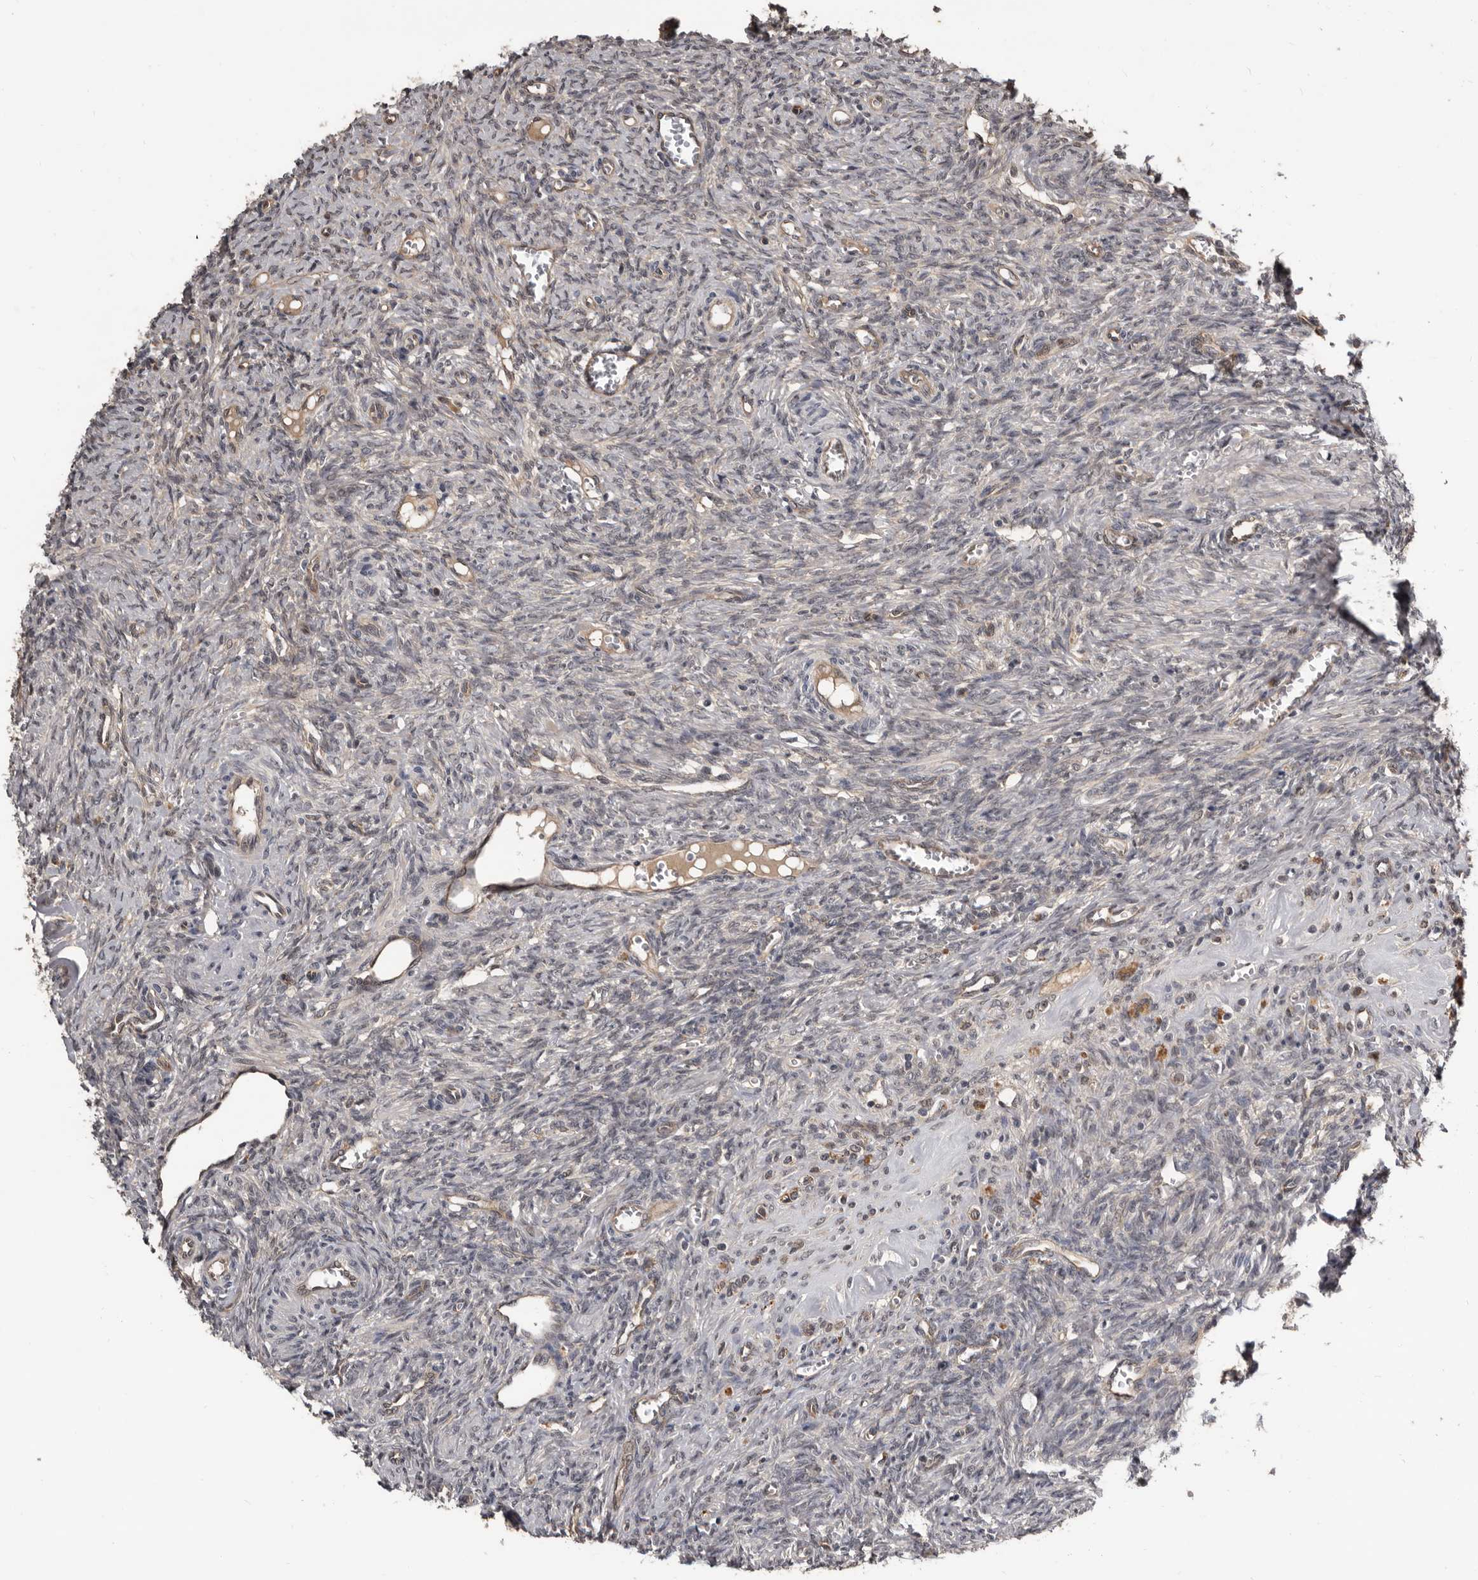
{"staining": {"intensity": "negative", "quantity": "none", "location": "none"}, "tissue": "ovary", "cell_type": "Ovarian stroma cells", "image_type": "normal", "snomed": [{"axis": "morphology", "description": "Normal tissue, NOS"}, {"axis": "topography", "description": "Ovary"}], "caption": "The immunohistochemistry micrograph has no significant expression in ovarian stroma cells of ovary.", "gene": "AHR", "patient": {"sex": "female", "age": 41}}